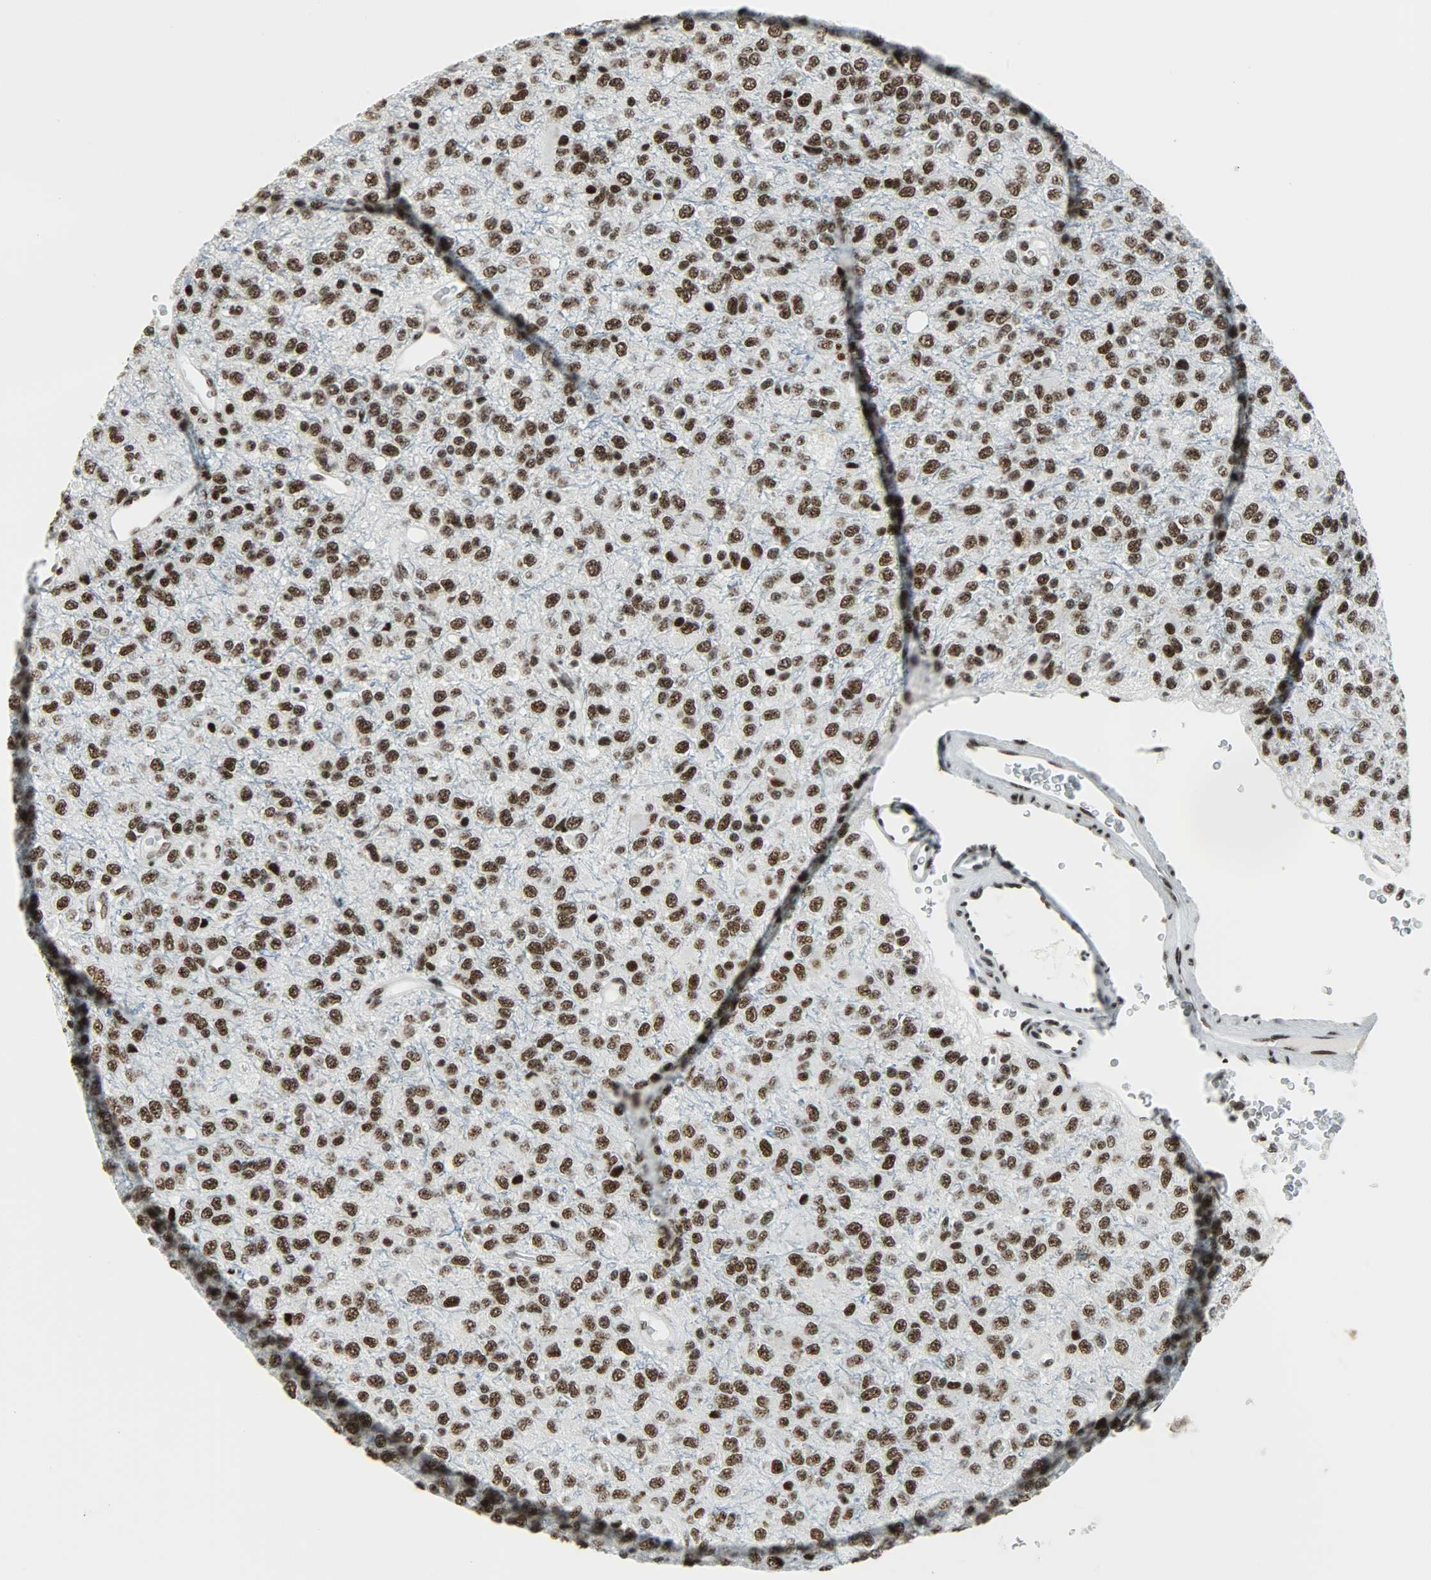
{"staining": {"intensity": "strong", "quantity": ">75%", "location": "nuclear"}, "tissue": "glioma", "cell_type": "Tumor cells", "image_type": "cancer", "snomed": [{"axis": "morphology", "description": "Glioma, malignant, High grade"}, {"axis": "topography", "description": "pancreas cauda"}], "caption": "Tumor cells exhibit strong nuclear positivity in approximately >75% of cells in glioma. Nuclei are stained in blue.", "gene": "SNRPA", "patient": {"sex": "male", "age": 60}}